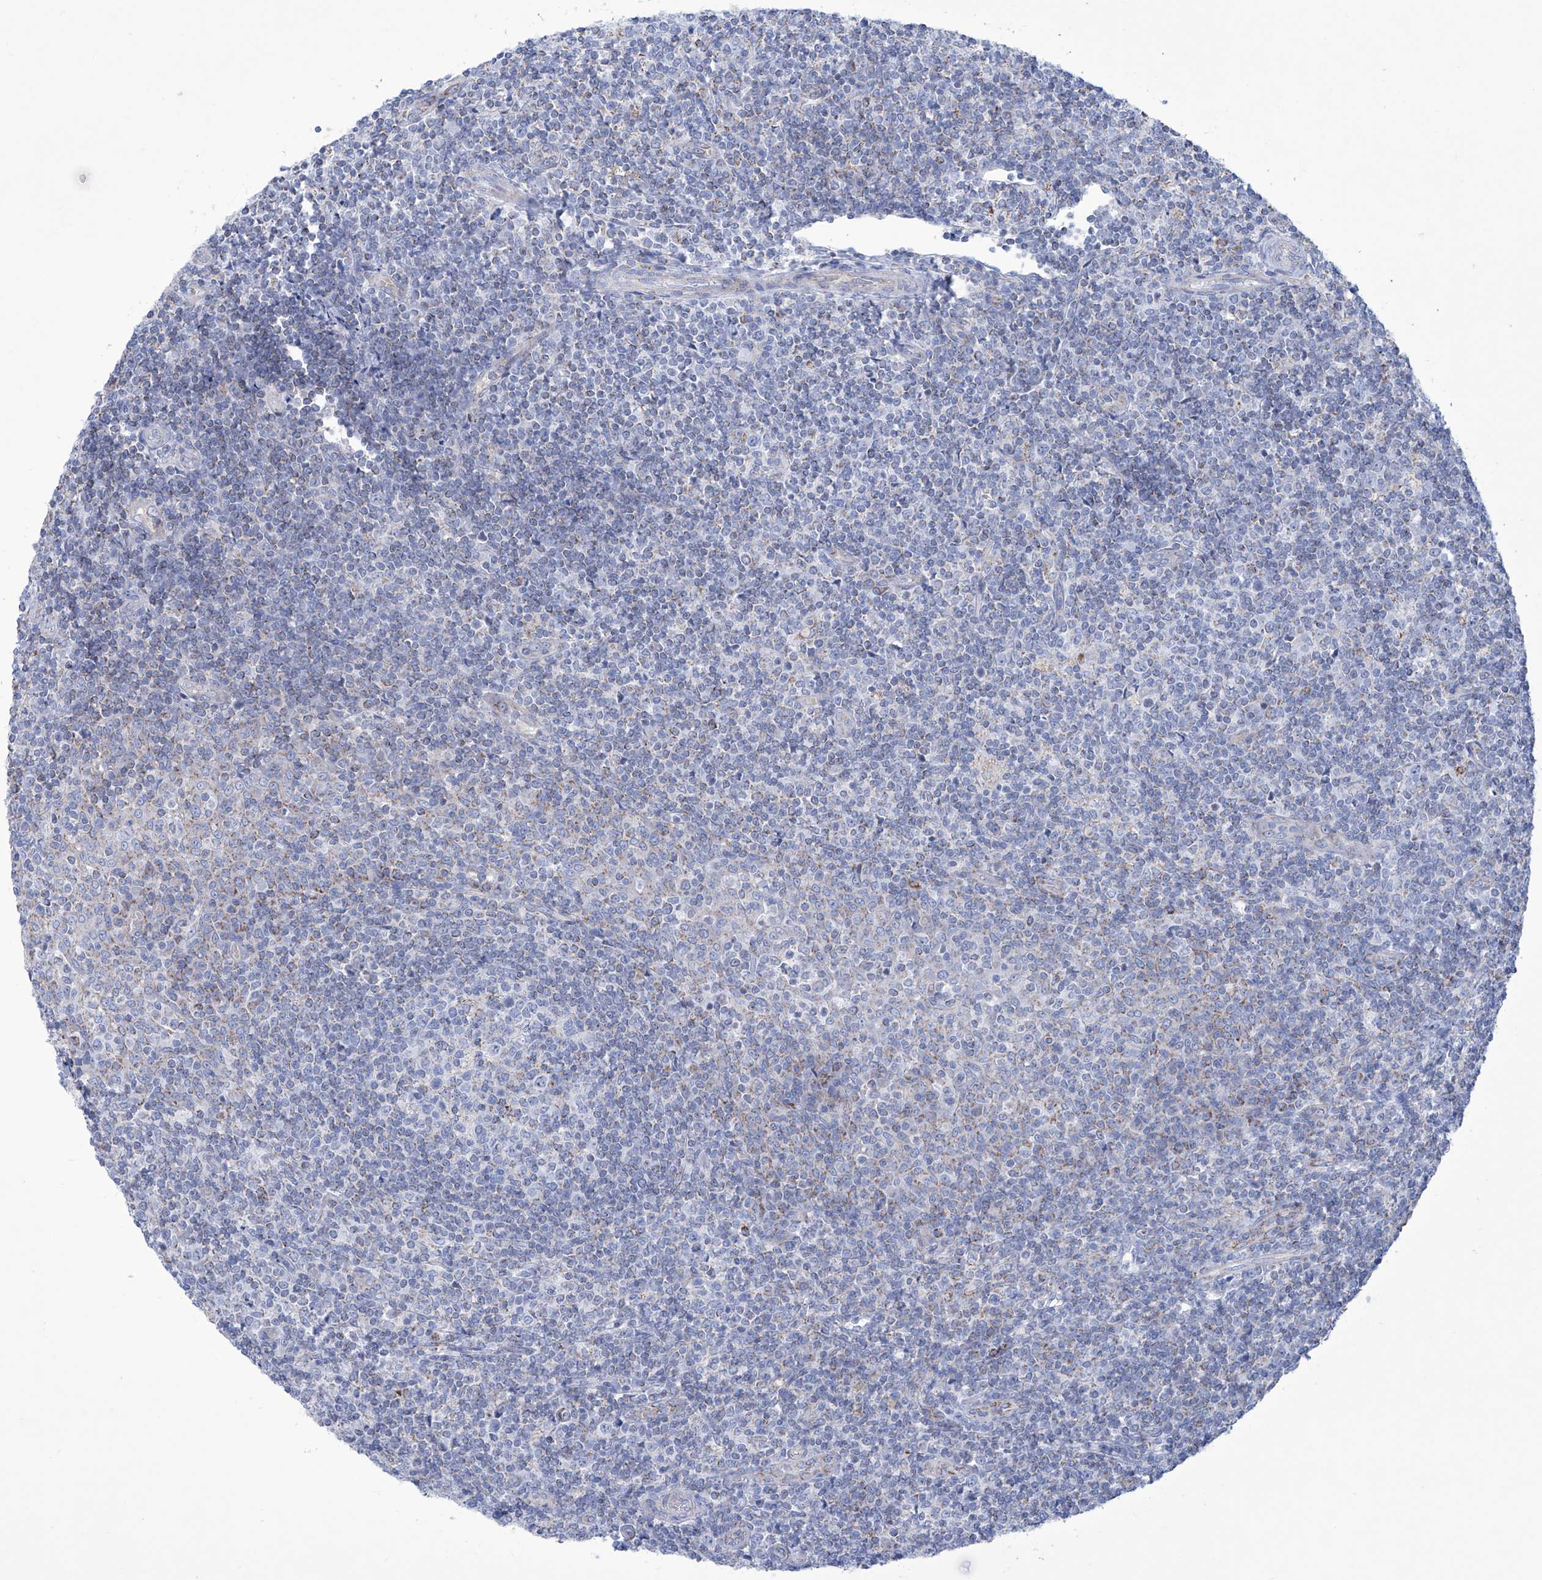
{"staining": {"intensity": "negative", "quantity": "none", "location": "none"}, "tissue": "tonsil", "cell_type": "Germinal center cells", "image_type": "normal", "snomed": [{"axis": "morphology", "description": "Normal tissue, NOS"}, {"axis": "topography", "description": "Tonsil"}], "caption": "Germinal center cells are negative for protein expression in unremarkable human tonsil. The staining is performed using DAB (3,3'-diaminobenzidine) brown chromogen with nuclei counter-stained in using hematoxylin.", "gene": "ALDH6A1", "patient": {"sex": "female", "age": 19}}